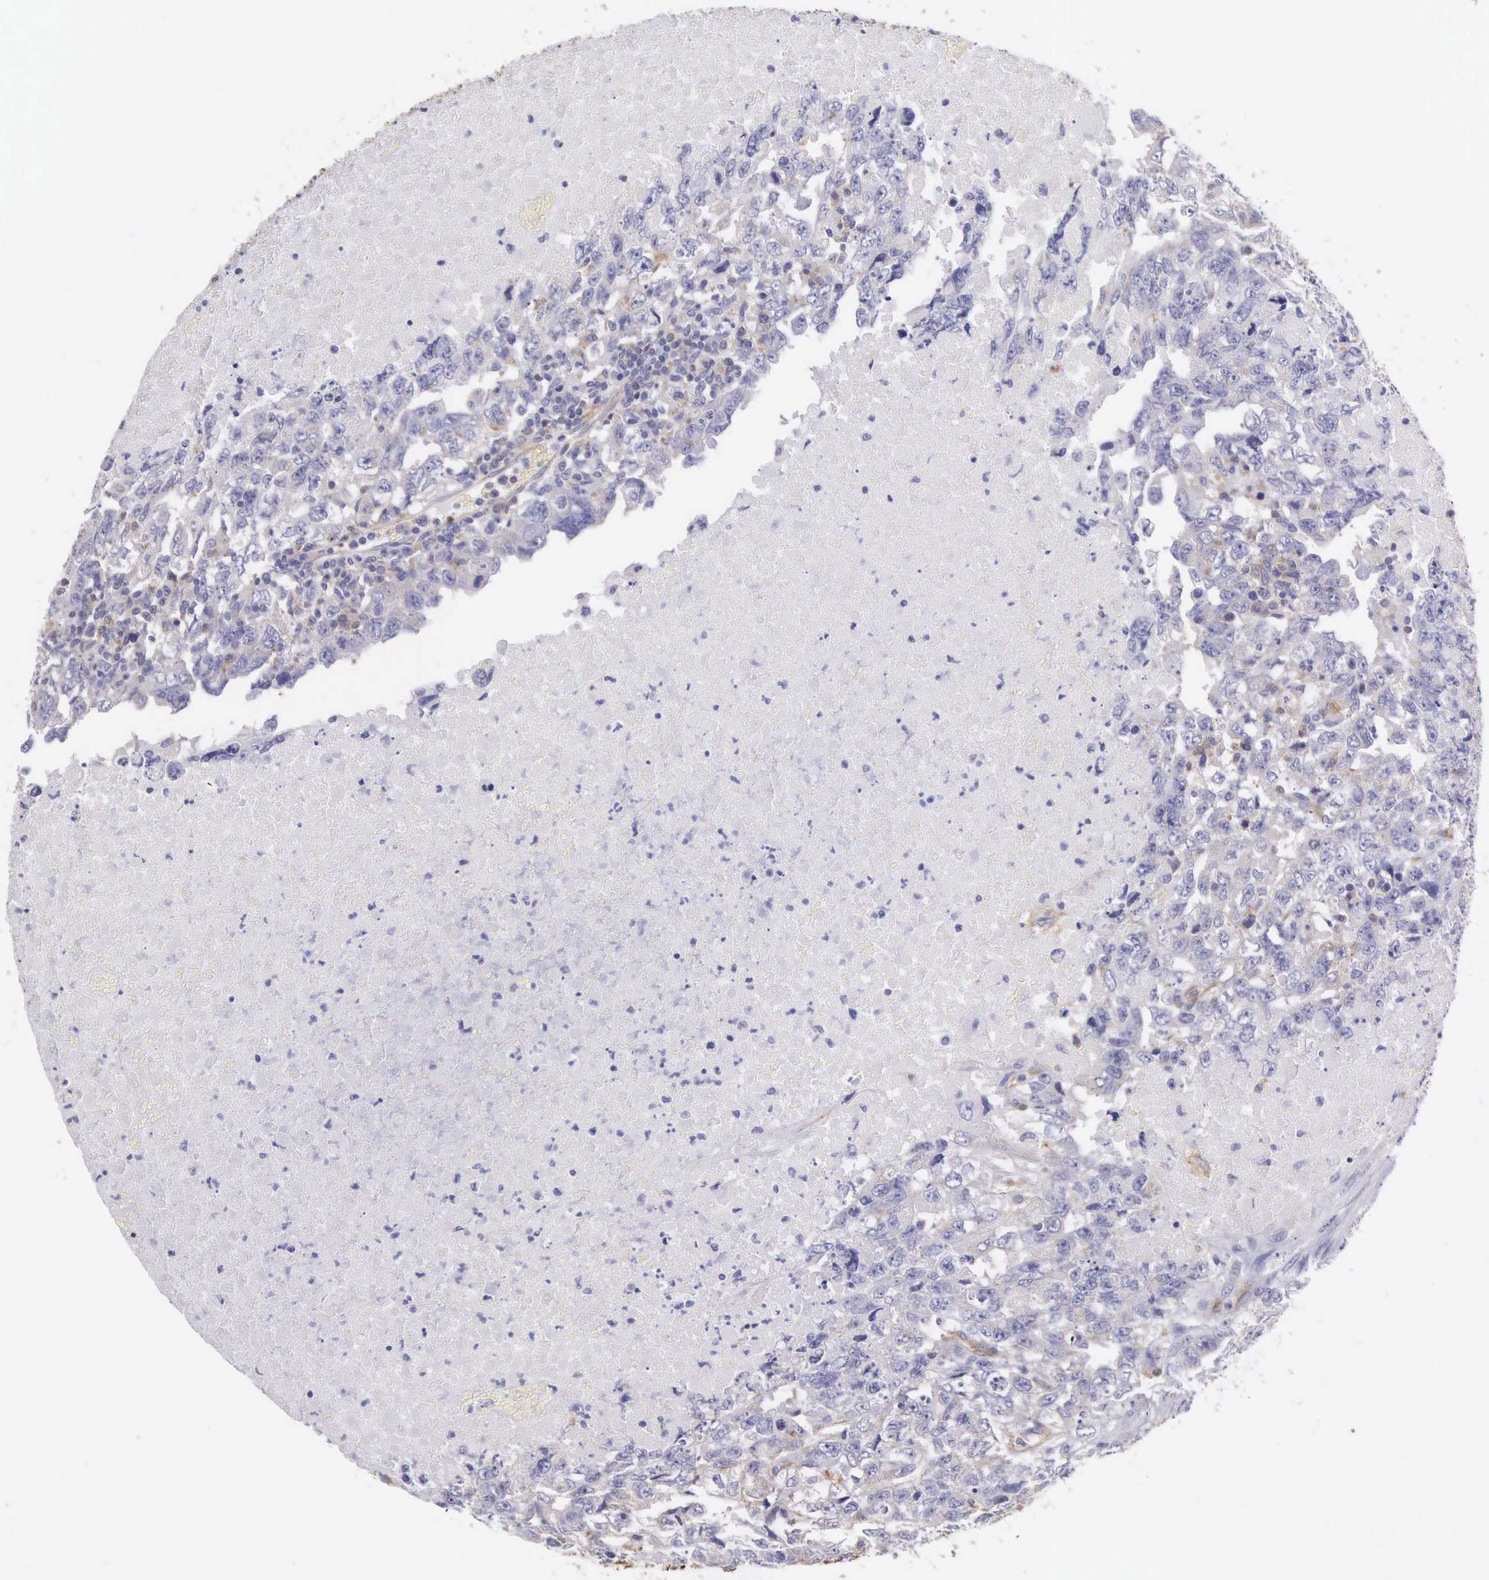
{"staining": {"intensity": "negative", "quantity": "none", "location": "none"}, "tissue": "testis cancer", "cell_type": "Tumor cells", "image_type": "cancer", "snomed": [{"axis": "morphology", "description": "Carcinoma, Embryonal, NOS"}, {"axis": "topography", "description": "Testis"}], "caption": "DAB (3,3'-diaminobenzidine) immunohistochemical staining of human embryonal carcinoma (testis) reveals no significant expression in tumor cells.", "gene": "OSBPL3", "patient": {"sex": "male", "age": 36}}